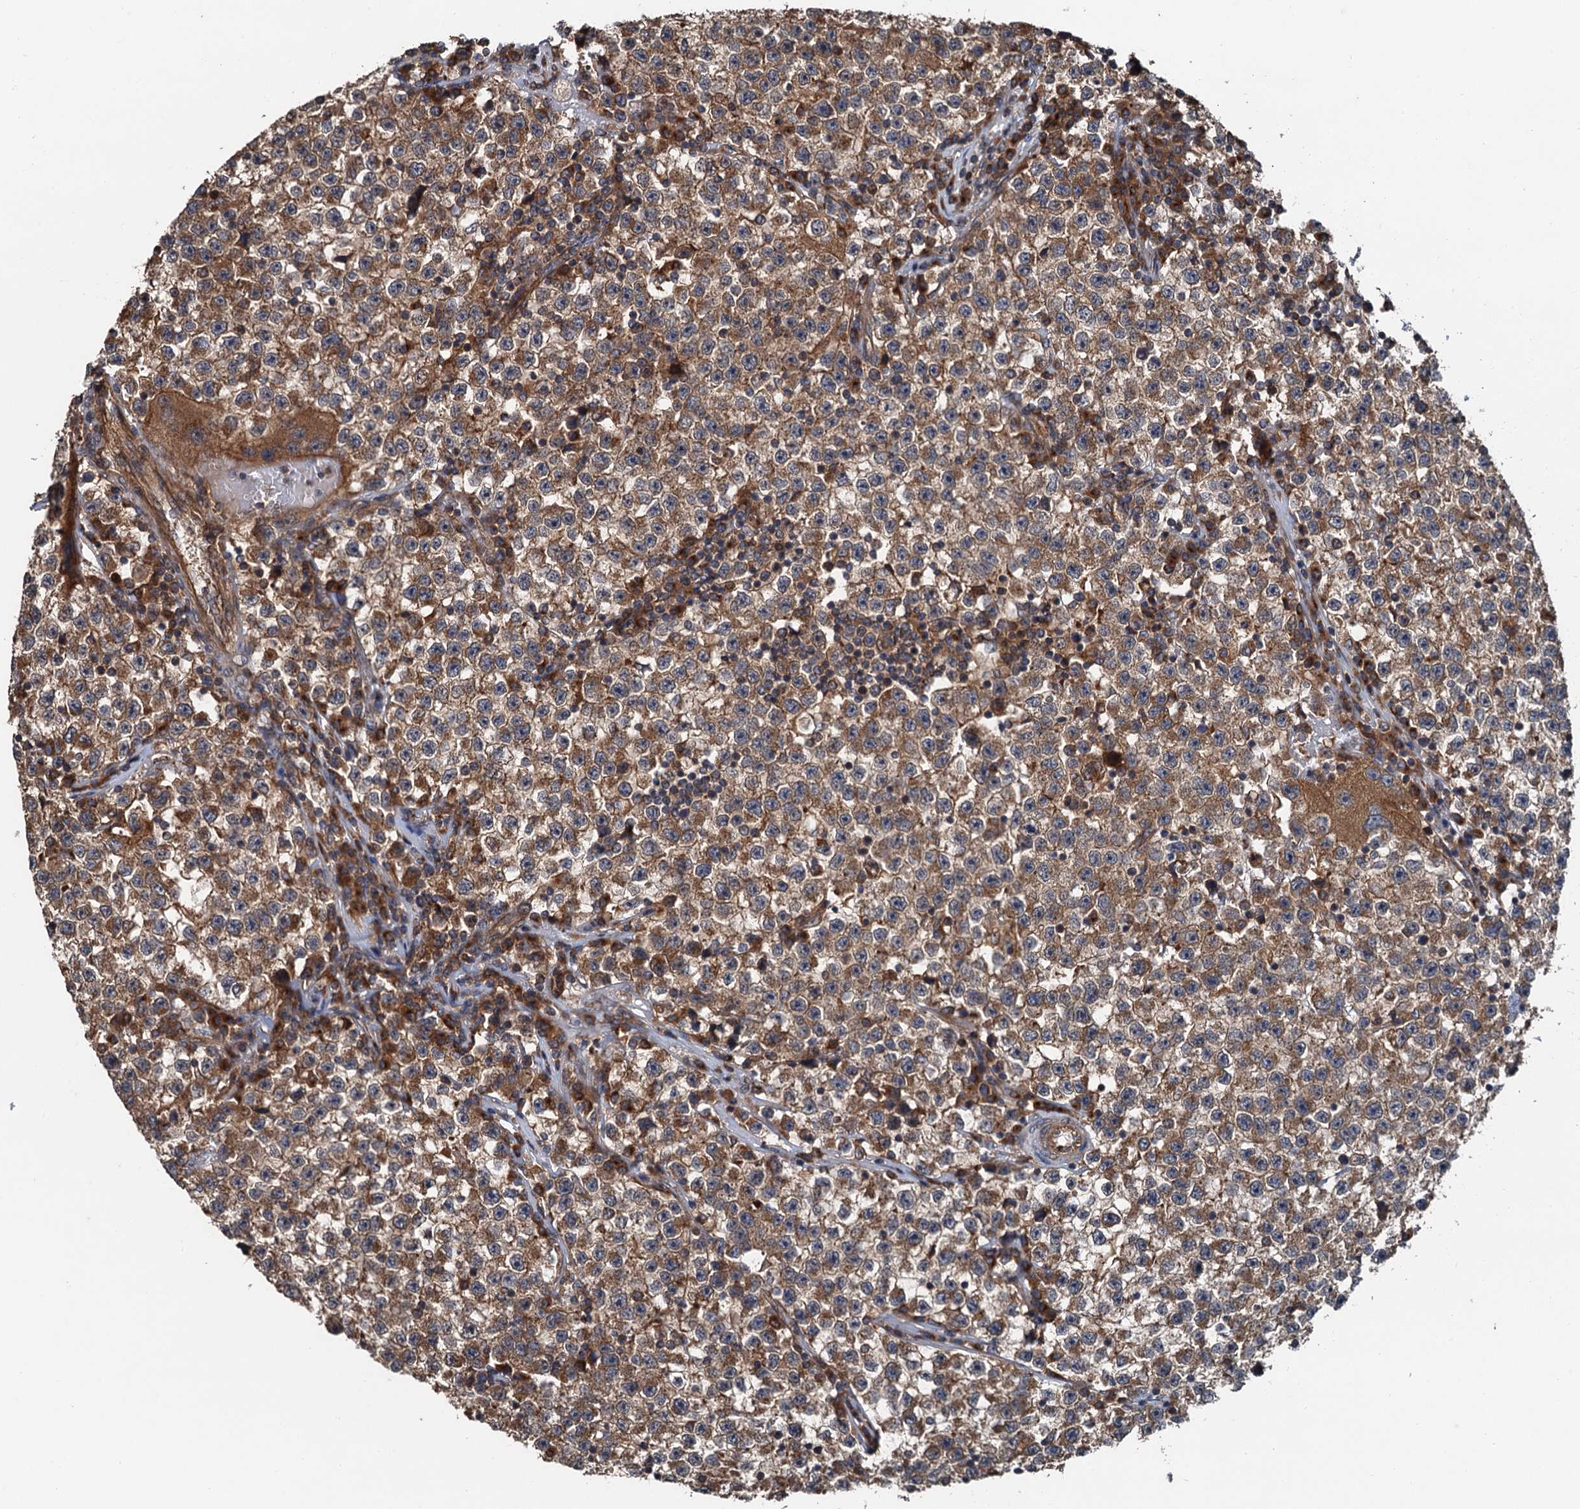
{"staining": {"intensity": "moderate", "quantity": ">75%", "location": "cytoplasmic/membranous"}, "tissue": "testis cancer", "cell_type": "Tumor cells", "image_type": "cancer", "snomed": [{"axis": "morphology", "description": "Seminoma, NOS"}, {"axis": "topography", "description": "Testis"}], "caption": "An immunohistochemistry (IHC) photomicrograph of neoplastic tissue is shown. Protein staining in brown labels moderate cytoplasmic/membranous positivity in seminoma (testis) within tumor cells. The protein is shown in brown color, while the nuclei are stained blue.", "gene": "COG3", "patient": {"sex": "male", "age": 22}}